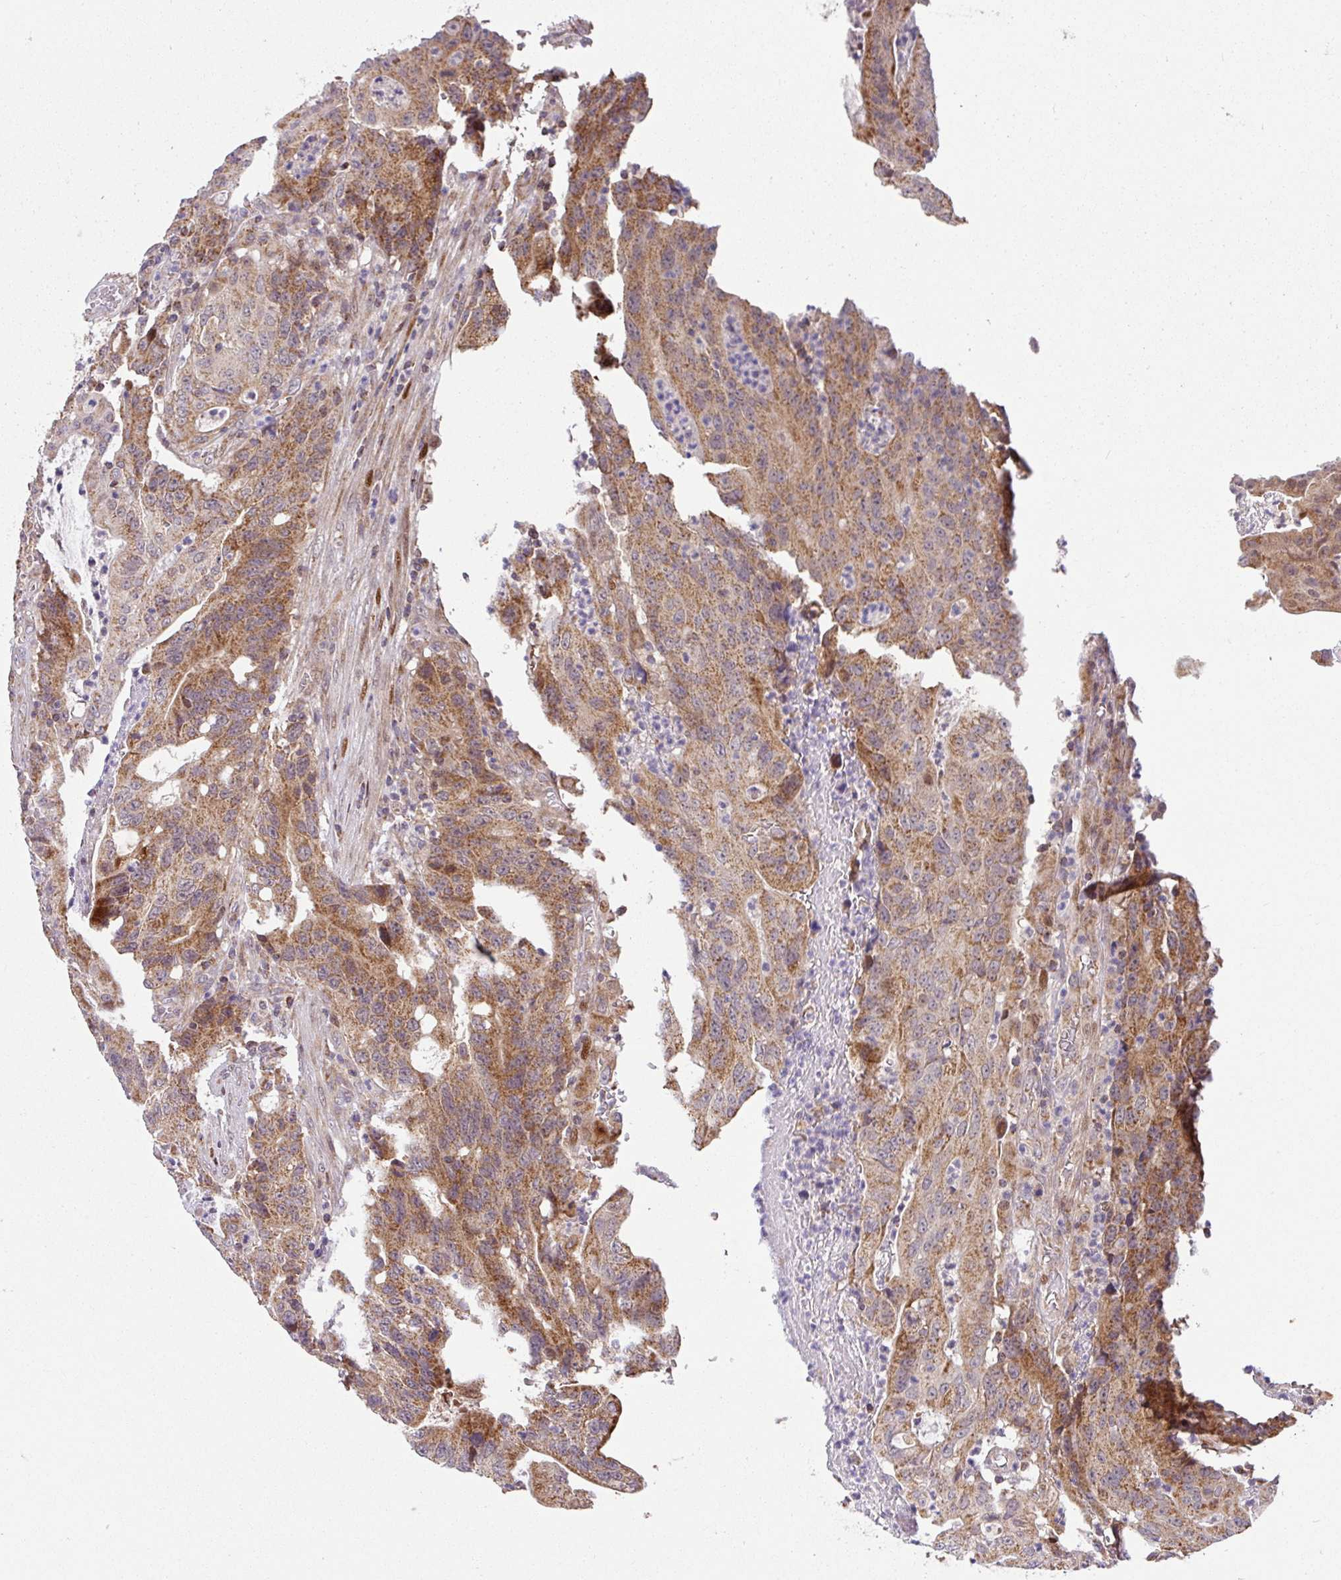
{"staining": {"intensity": "moderate", "quantity": ">75%", "location": "cytoplasmic/membranous"}, "tissue": "colorectal cancer", "cell_type": "Tumor cells", "image_type": "cancer", "snomed": [{"axis": "morphology", "description": "Adenocarcinoma, NOS"}, {"axis": "topography", "description": "Colon"}], "caption": "The immunohistochemical stain labels moderate cytoplasmic/membranous expression in tumor cells of colorectal adenocarcinoma tissue.", "gene": "SARS2", "patient": {"sex": "male", "age": 83}}